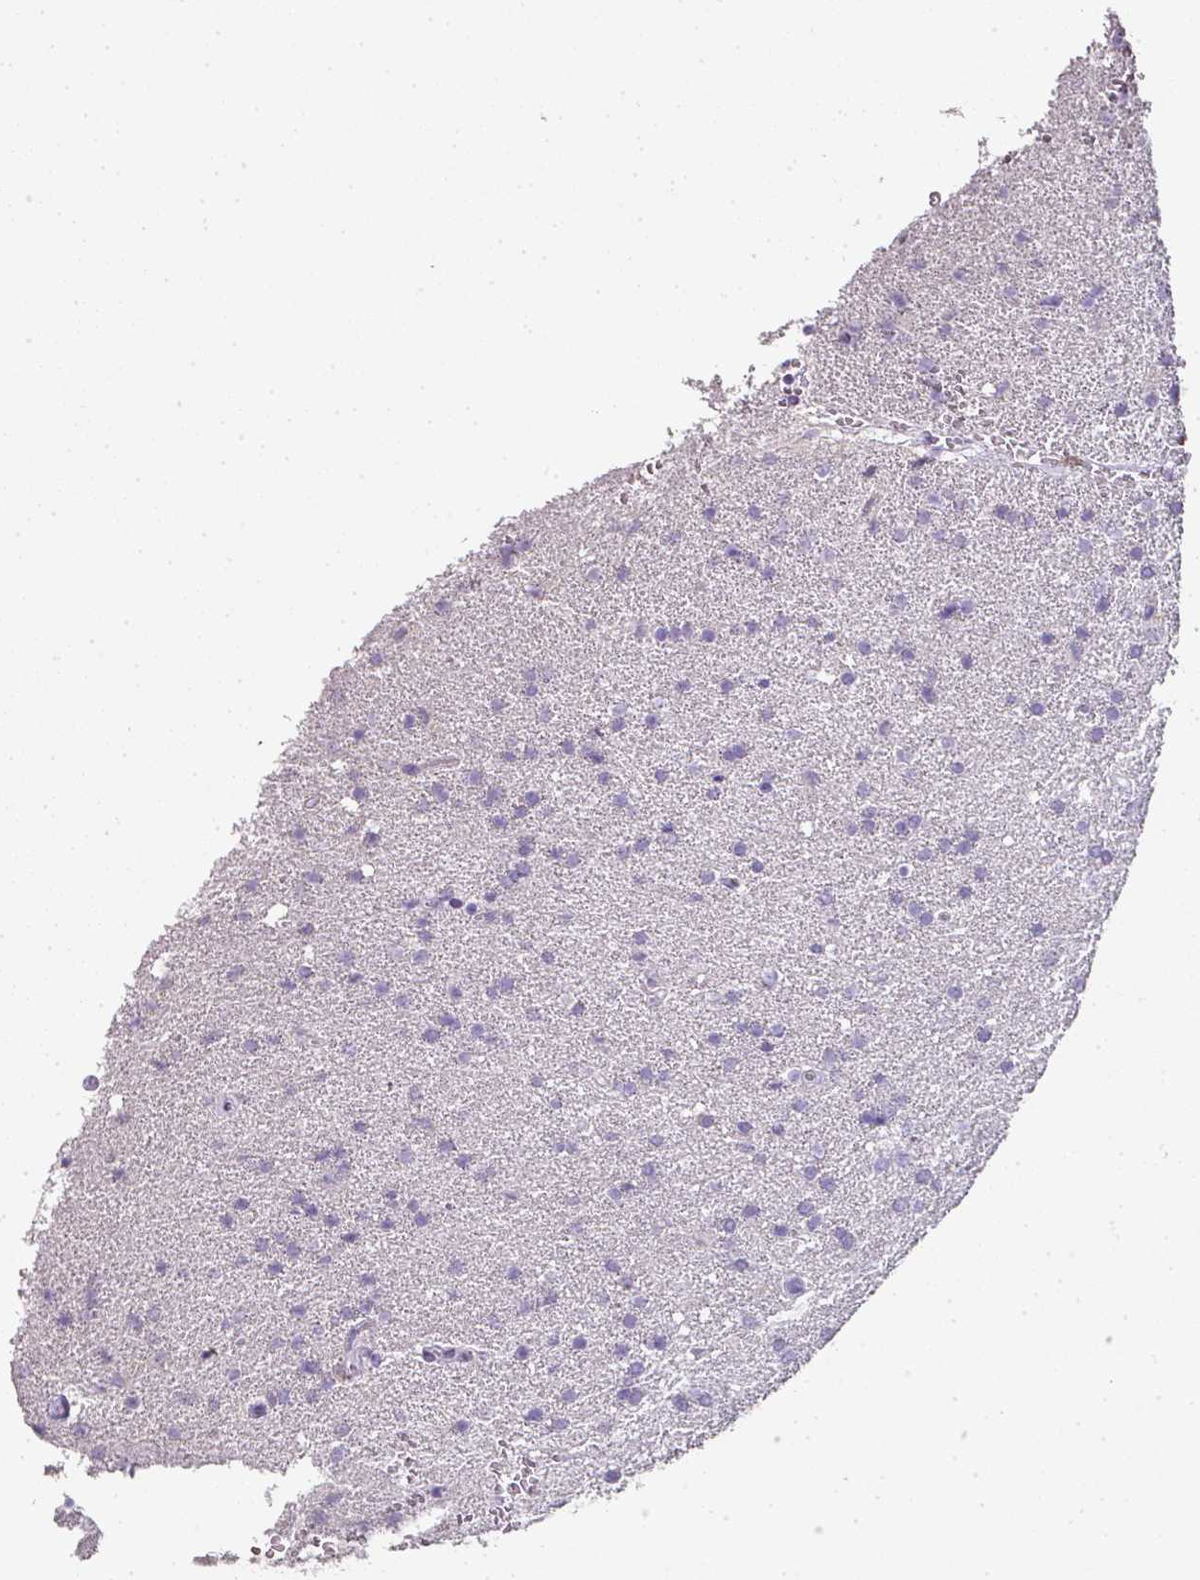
{"staining": {"intensity": "negative", "quantity": "none", "location": "none"}, "tissue": "glioma", "cell_type": "Tumor cells", "image_type": "cancer", "snomed": [{"axis": "morphology", "description": "Glioma, malignant, High grade"}, {"axis": "topography", "description": "Brain"}], "caption": "A micrograph of glioma stained for a protein reveals no brown staining in tumor cells. (IHC, brightfield microscopy, high magnification).", "gene": "CAMP", "patient": {"sex": "male", "age": 72}}